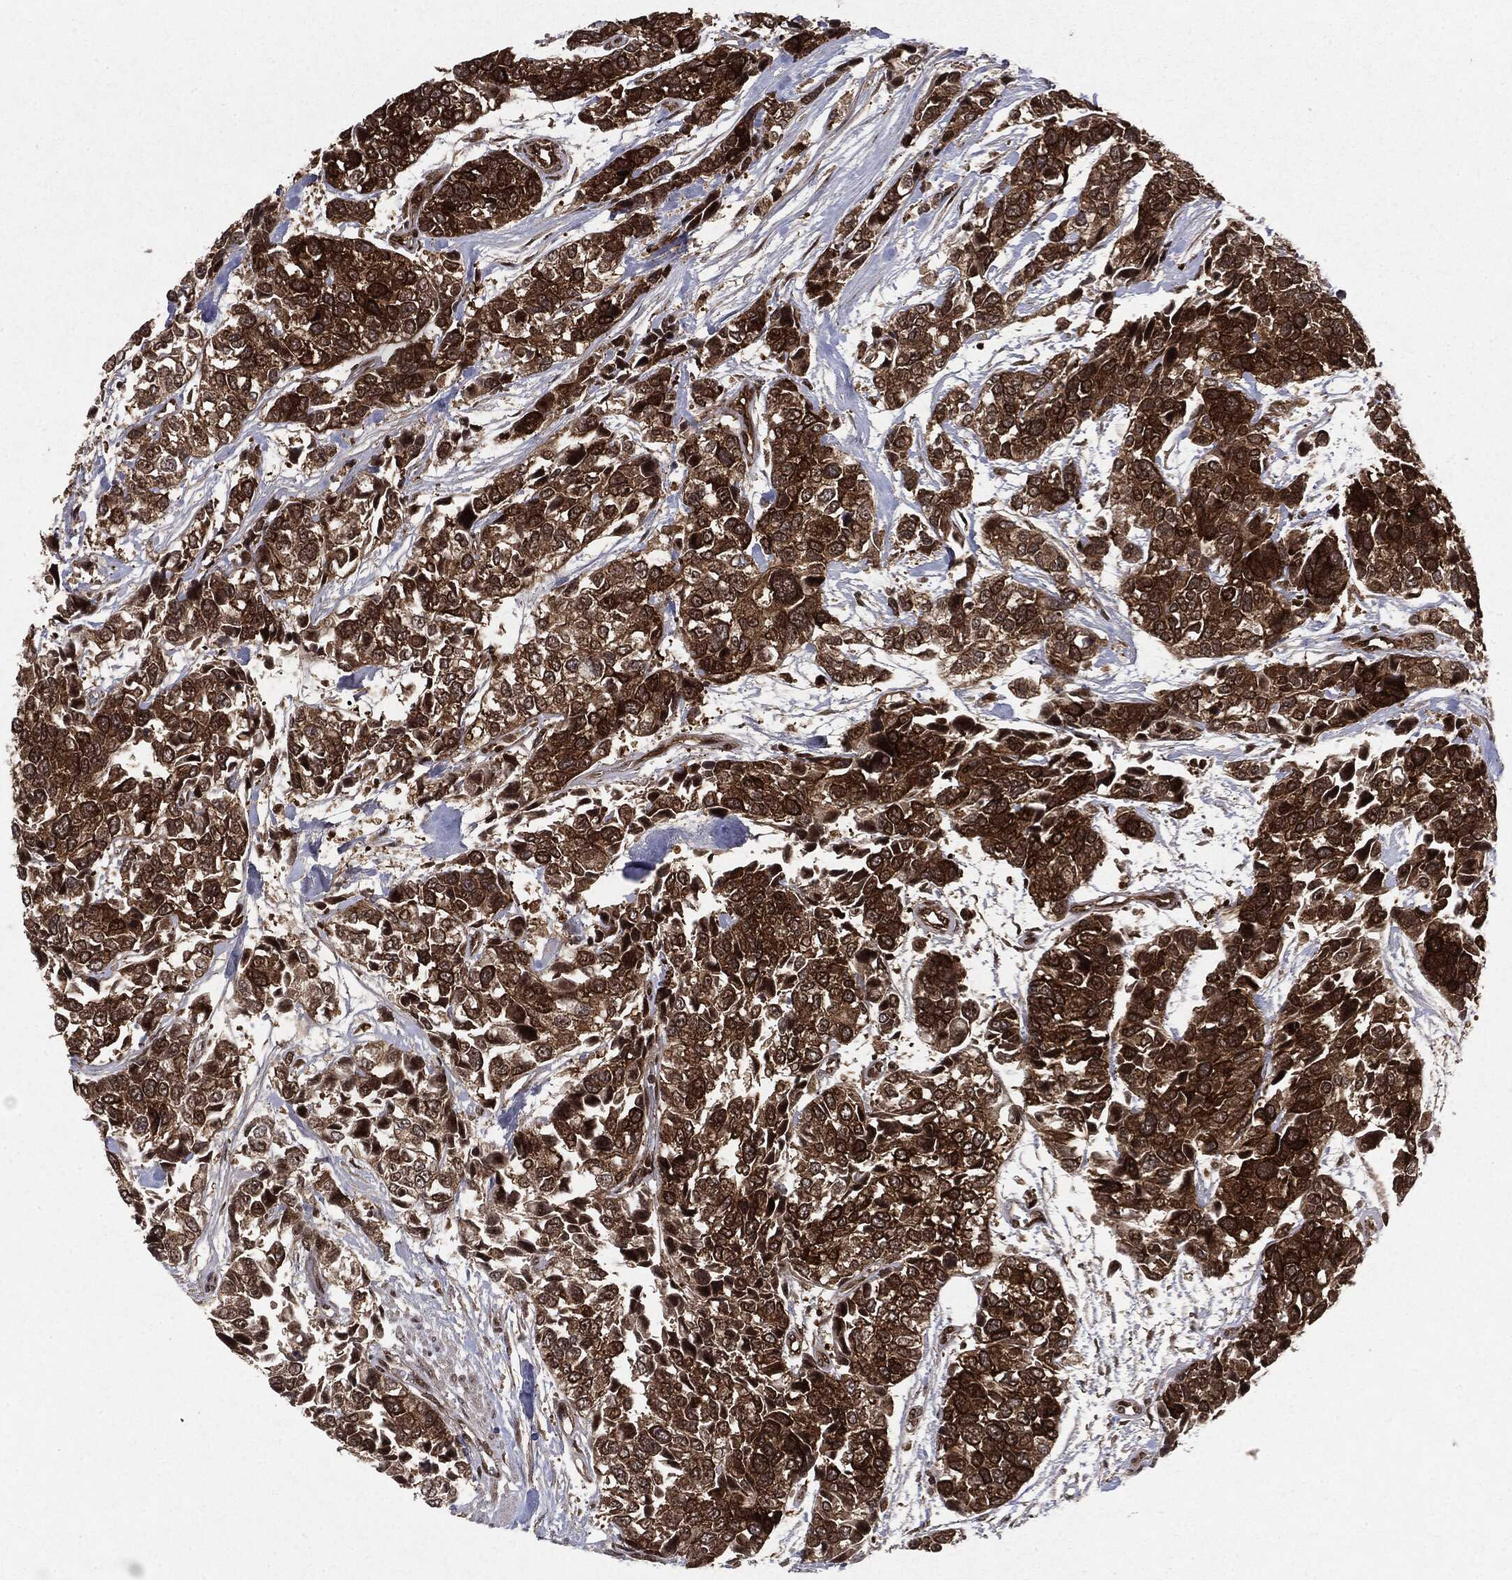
{"staining": {"intensity": "strong", "quantity": ">75%", "location": "cytoplasmic/membranous"}, "tissue": "urothelial cancer", "cell_type": "Tumor cells", "image_type": "cancer", "snomed": [{"axis": "morphology", "description": "Urothelial carcinoma, High grade"}, {"axis": "topography", "description": "Urinary bladder"}], "caption": "Urothelial cancer stained with a brown dye demonstrates strong cytoplasmic/membranous positive staining in about >75% of tumor cells.", "gene": "OTUB1", "patient": {"sex": "male", "age": 77}}